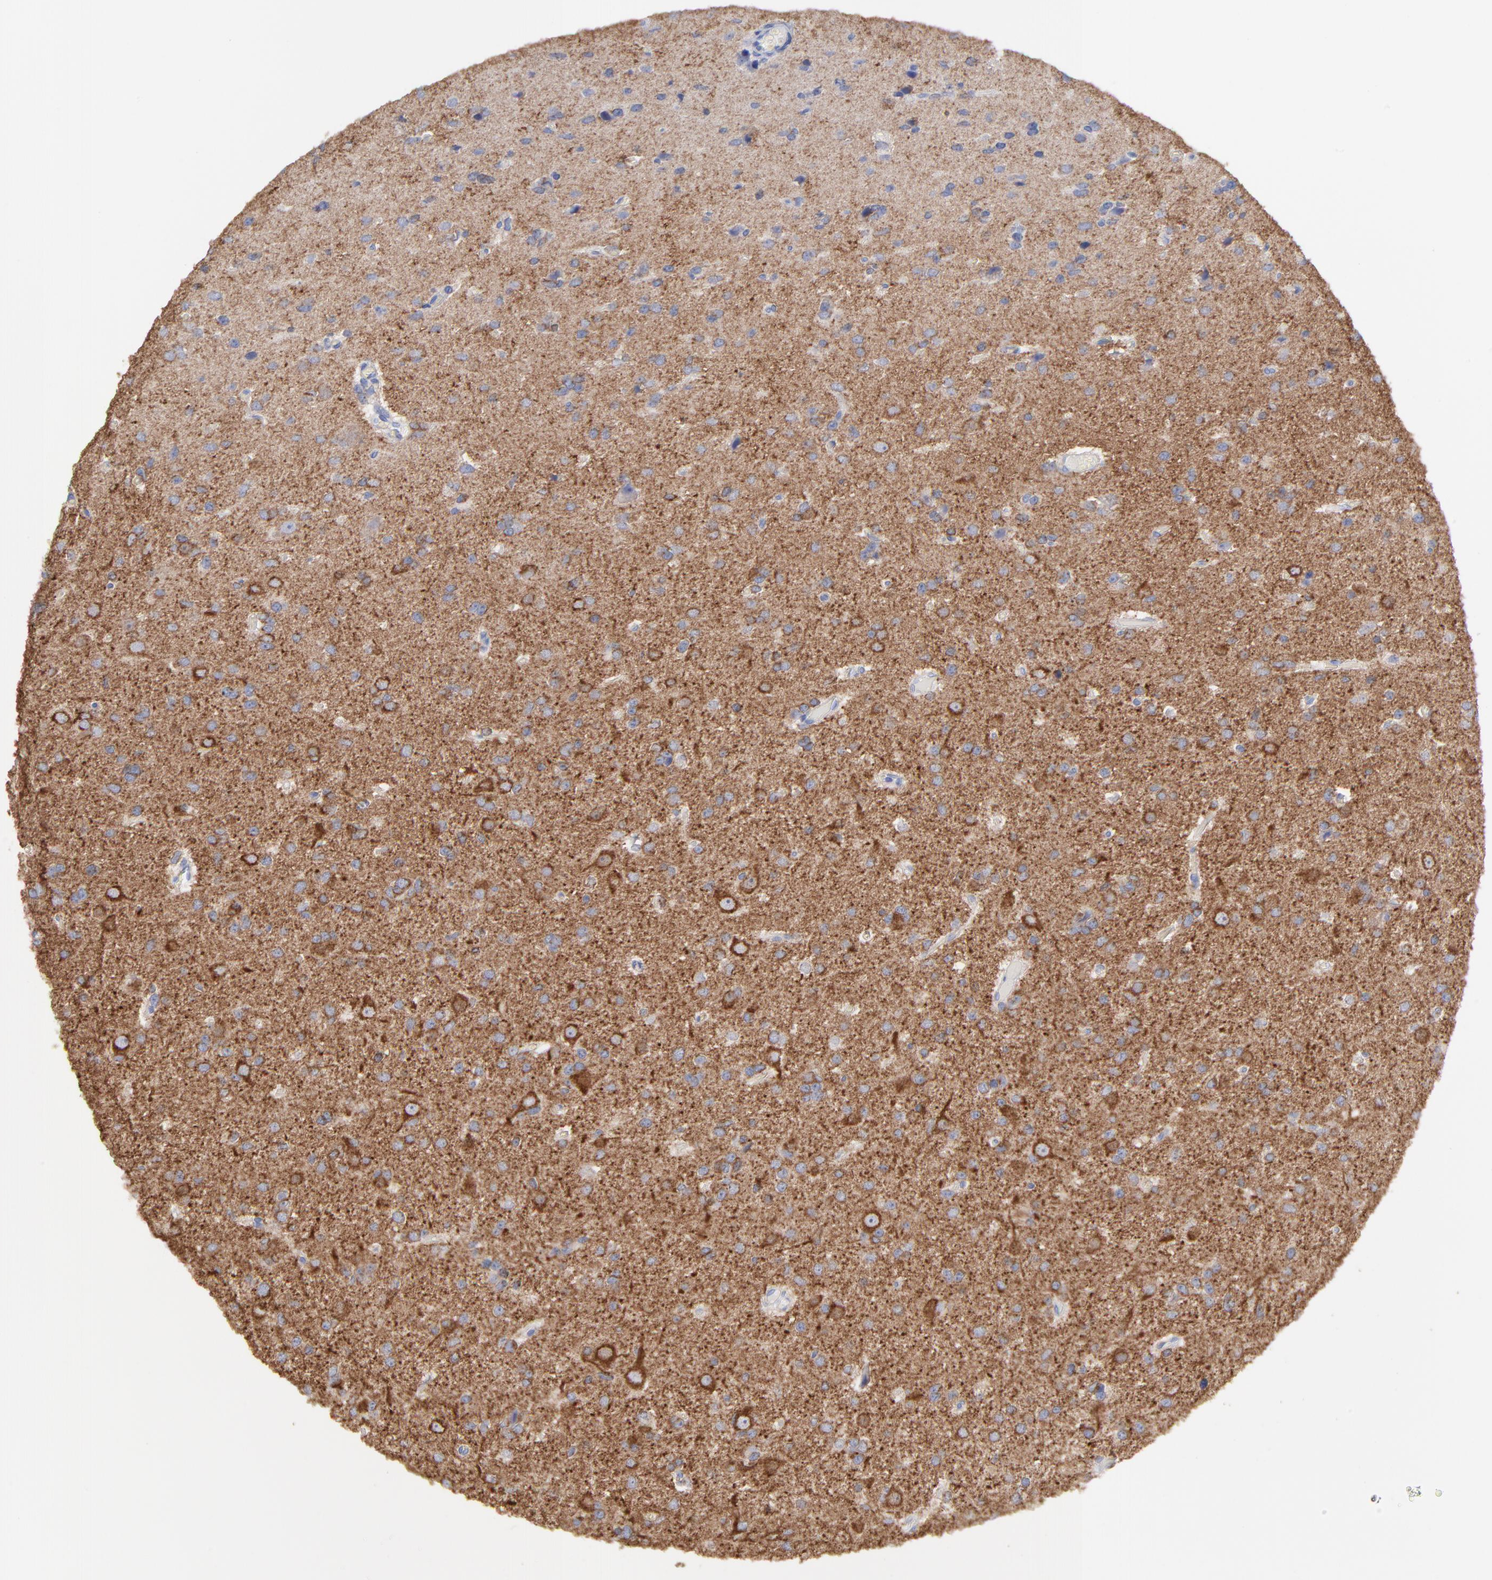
{"staining": {"intensity": "moderate", "quantity": "25%-75%", "location": "cytoplasmic/membranous"}, "tissue": "glioma", "cell_type": "Tumor cells", "image_type": "cancer", "snomed": [{"axis": "morphology", "description": "Glioma, malignant, Low grade"}, {"axis": "topography", "description": "Brain"}], "caption": "About 25%-75% of tumor cells in human malignant low-grade glioma display moderate cytoplasmic/membranous protein expression as visualized by brown immunohistochemical staining.", "gene": "CNTN3", "patient": {"sex": "male", "age": 42}}